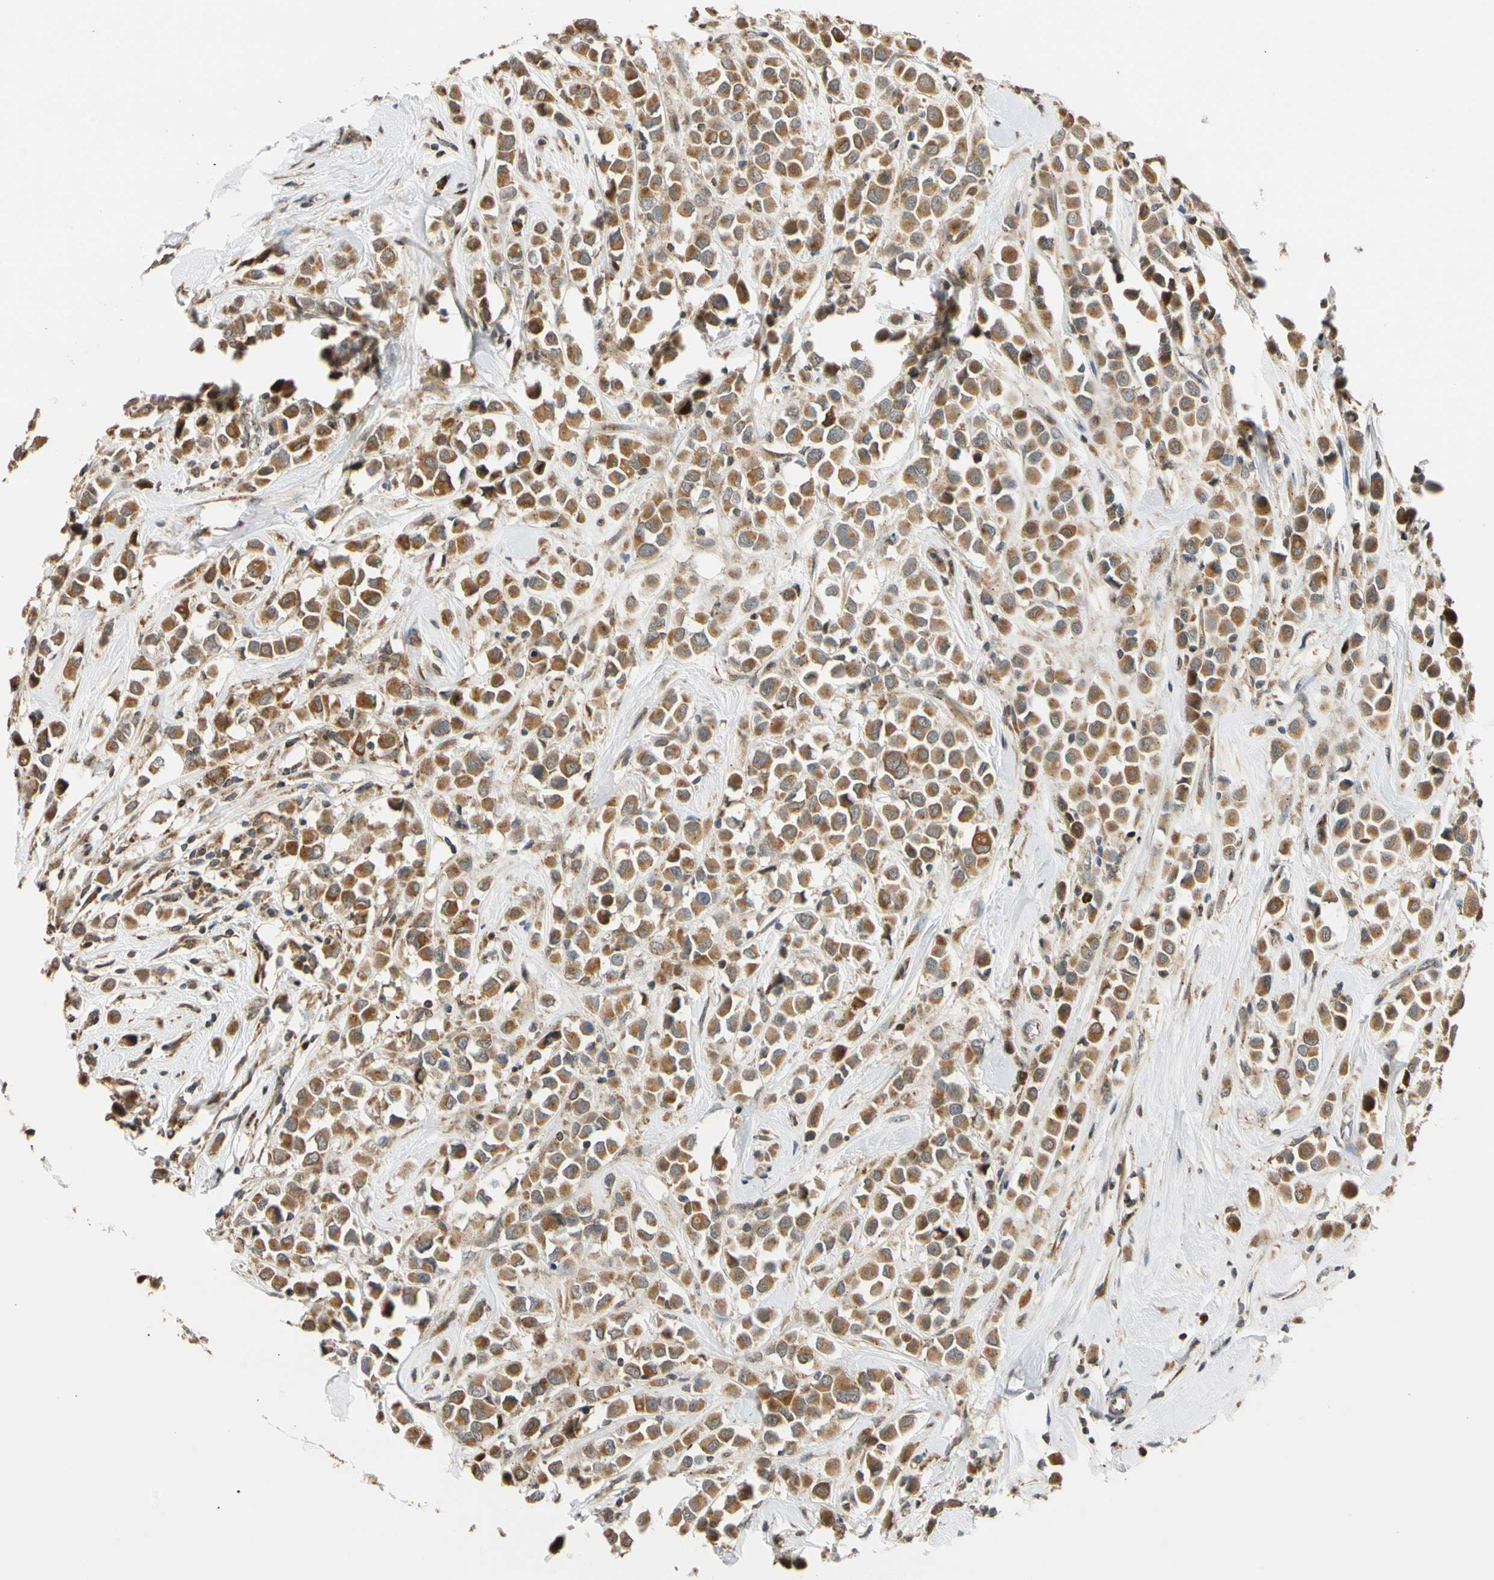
{"staining": {"intensity": "moderate", "quantity": ">75%", "location": "cytoplasmic/membranous"}, "tissue": "breast cancer", "cell_type": "Tumor cells", "image_type": "cancer", "snomed": [{"axis": "morphology", "description": "Duct carcinoma"}, {"axis": "topography", "description": "Breast"}], "caption": "A brown stain highlights moderate cytoplasmic/membranous expression of a protein in human breast invasive ductal carcinoma tumor cells. Using DAB (brown) and hematoxylin (blue) stains, captured at high magnification using brightfield microscopy.", "gene": "IP6K2", "patient": {"sex": "female", "age": 61}}